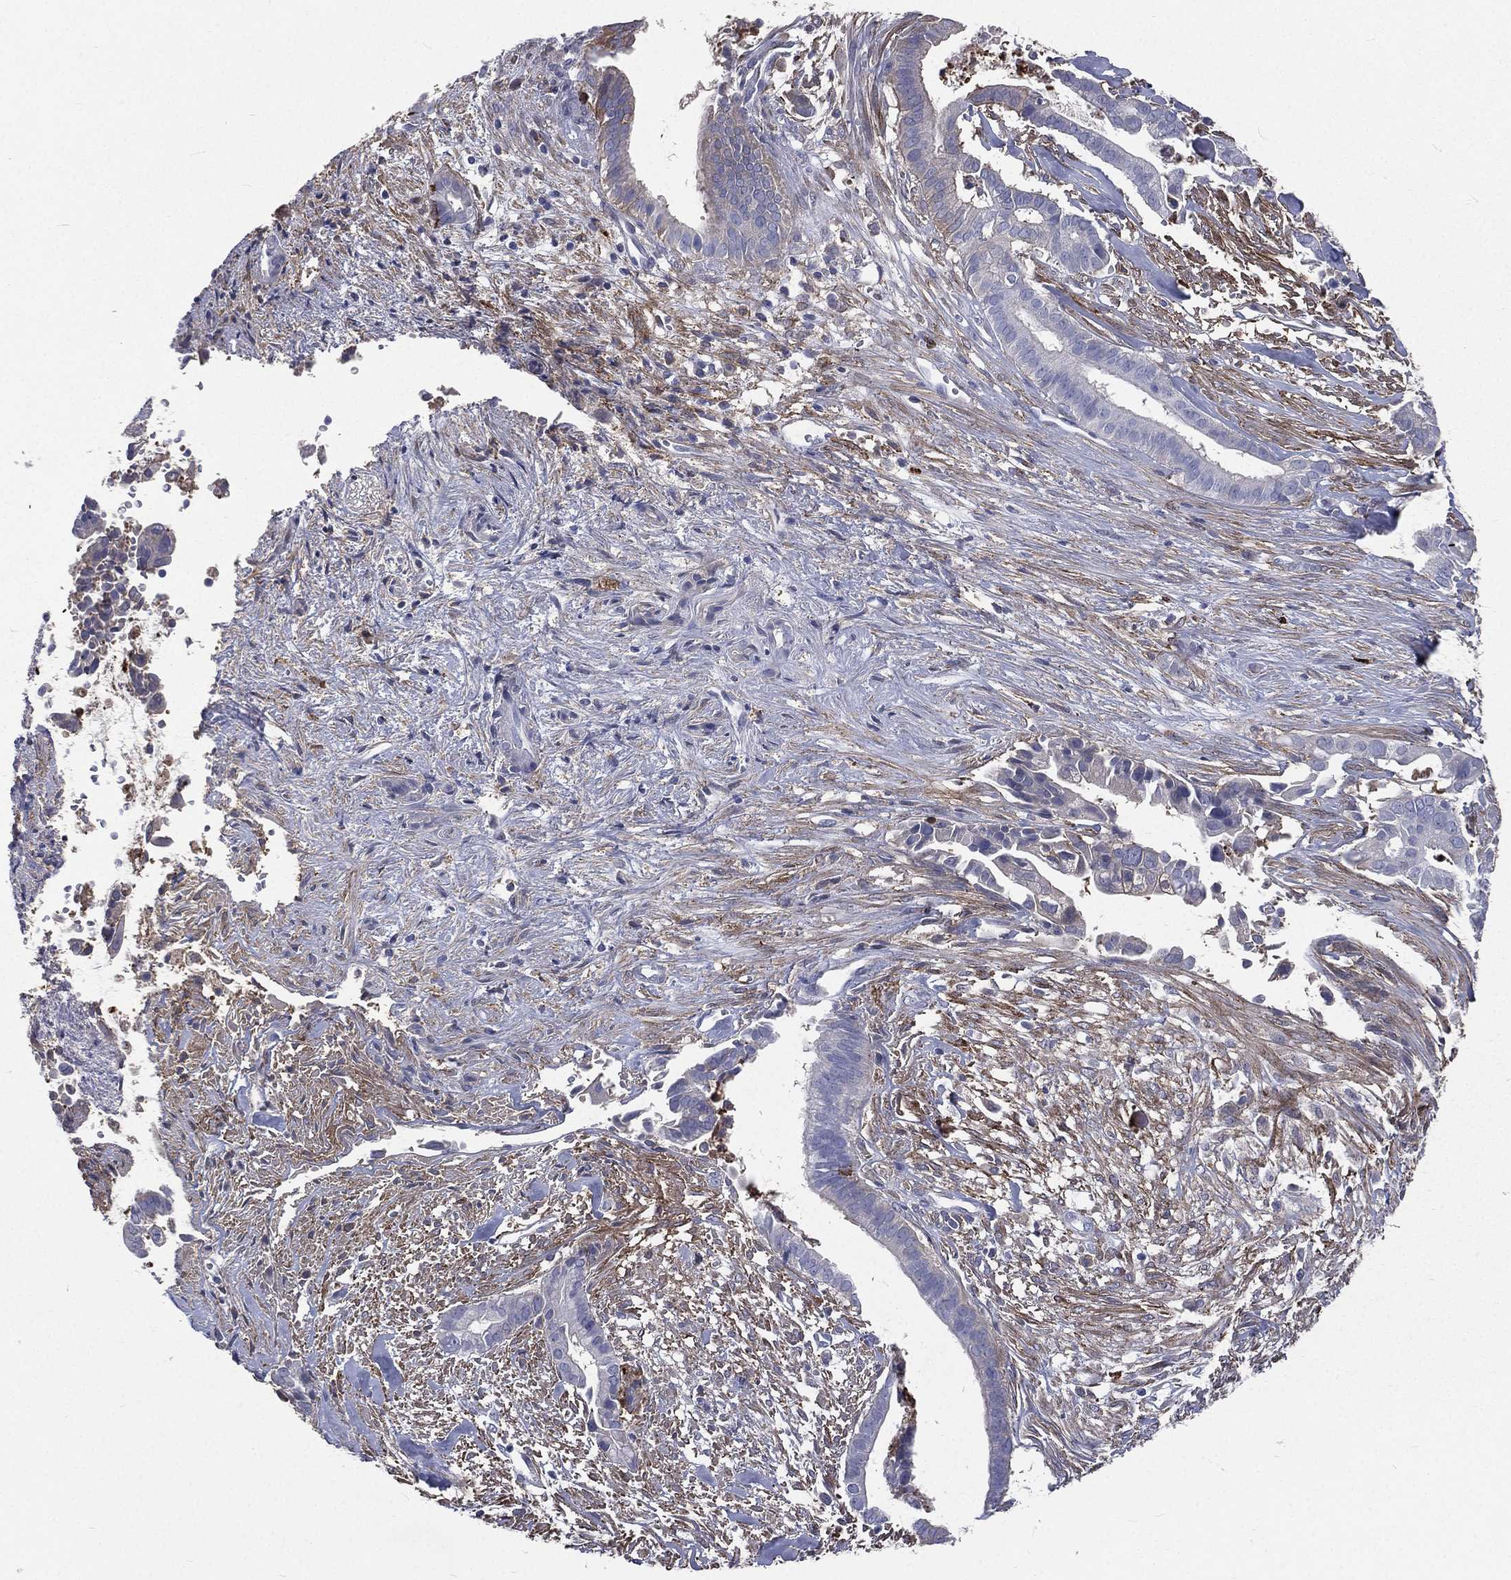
{"staining": {"intensity": "negative", "quantity": "none", "location": "none"}, "tissue": "pancreatic cancer", "cell_type": "Tumor cells", "image_type": "cancer", "snomed": [{"axis": "morphology", "description": "Adenocarcinoma, NOS"}, {"axis": "topography", "description": "Pancreas"}], "caption": "Tumor cells are negative for brown protein staining in adenocarcinoma (pancreatic).", "gene": "BASP1", "patient": {"sex": "male", "age": 61}}